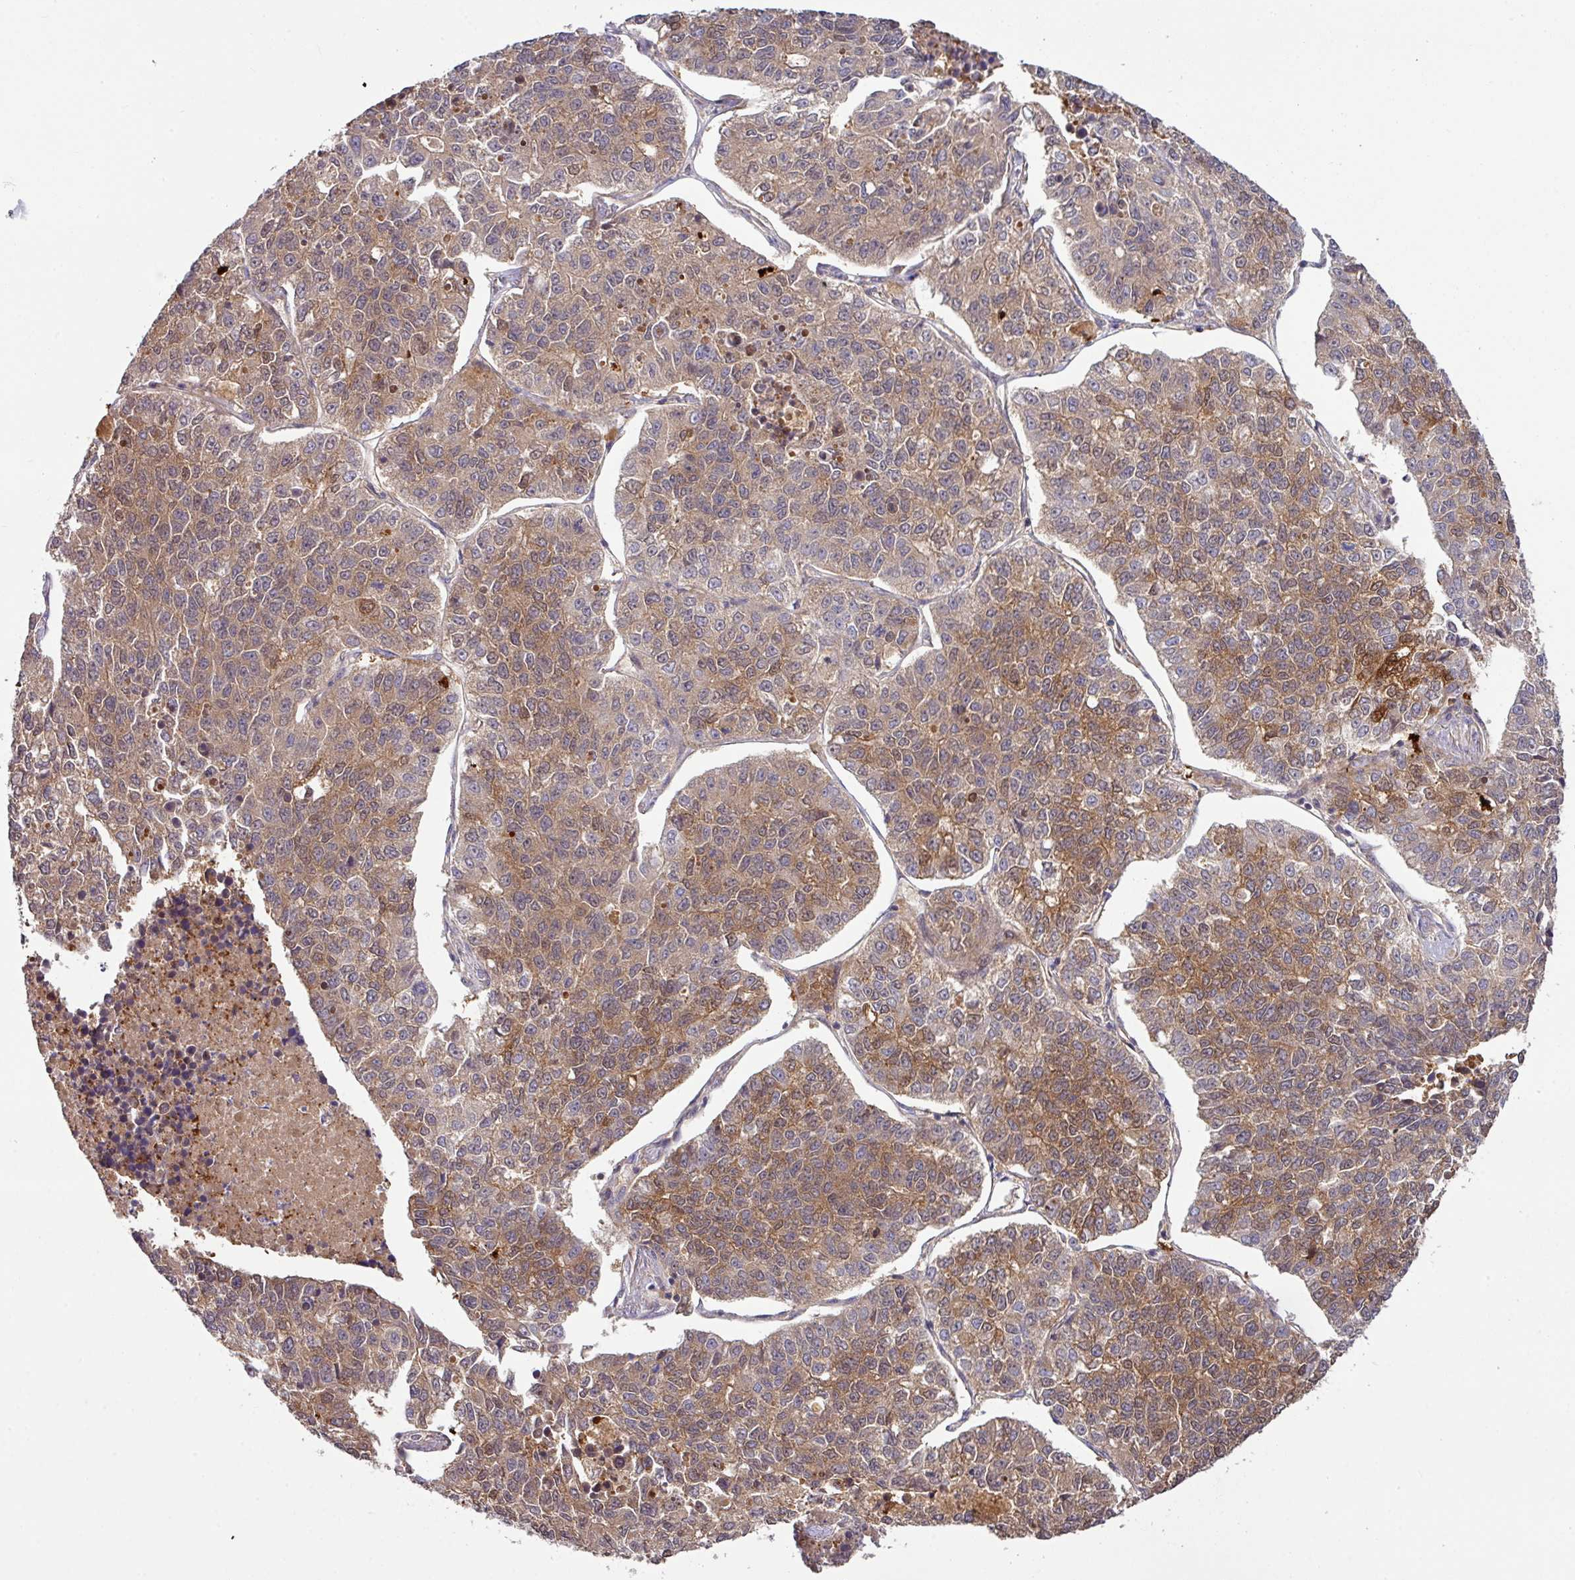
{"staining": {"intensity": "moderate", "quantity": ">75%", "location": "cytoplasmic/membranous"}, "tissue": "lung cancer", "cell_type": "Tumor cells", "image_type": "cancer", "snomed": [{"axis": "morphology", "description": "Adenocarcinoma, NOS"}, {"axis": "topography", "description": "Lung"}], "caption": "IHC (DAB (3,3'-diaminobenzidine)) staining of human lung cancer (adenocarcinoma) exhibits moderate cytoplasmic/membranous protein staining in approximately >75% of tumor cells.", "gene": "SLAMF6", "patient": {"sex": "male", "age": 49}}